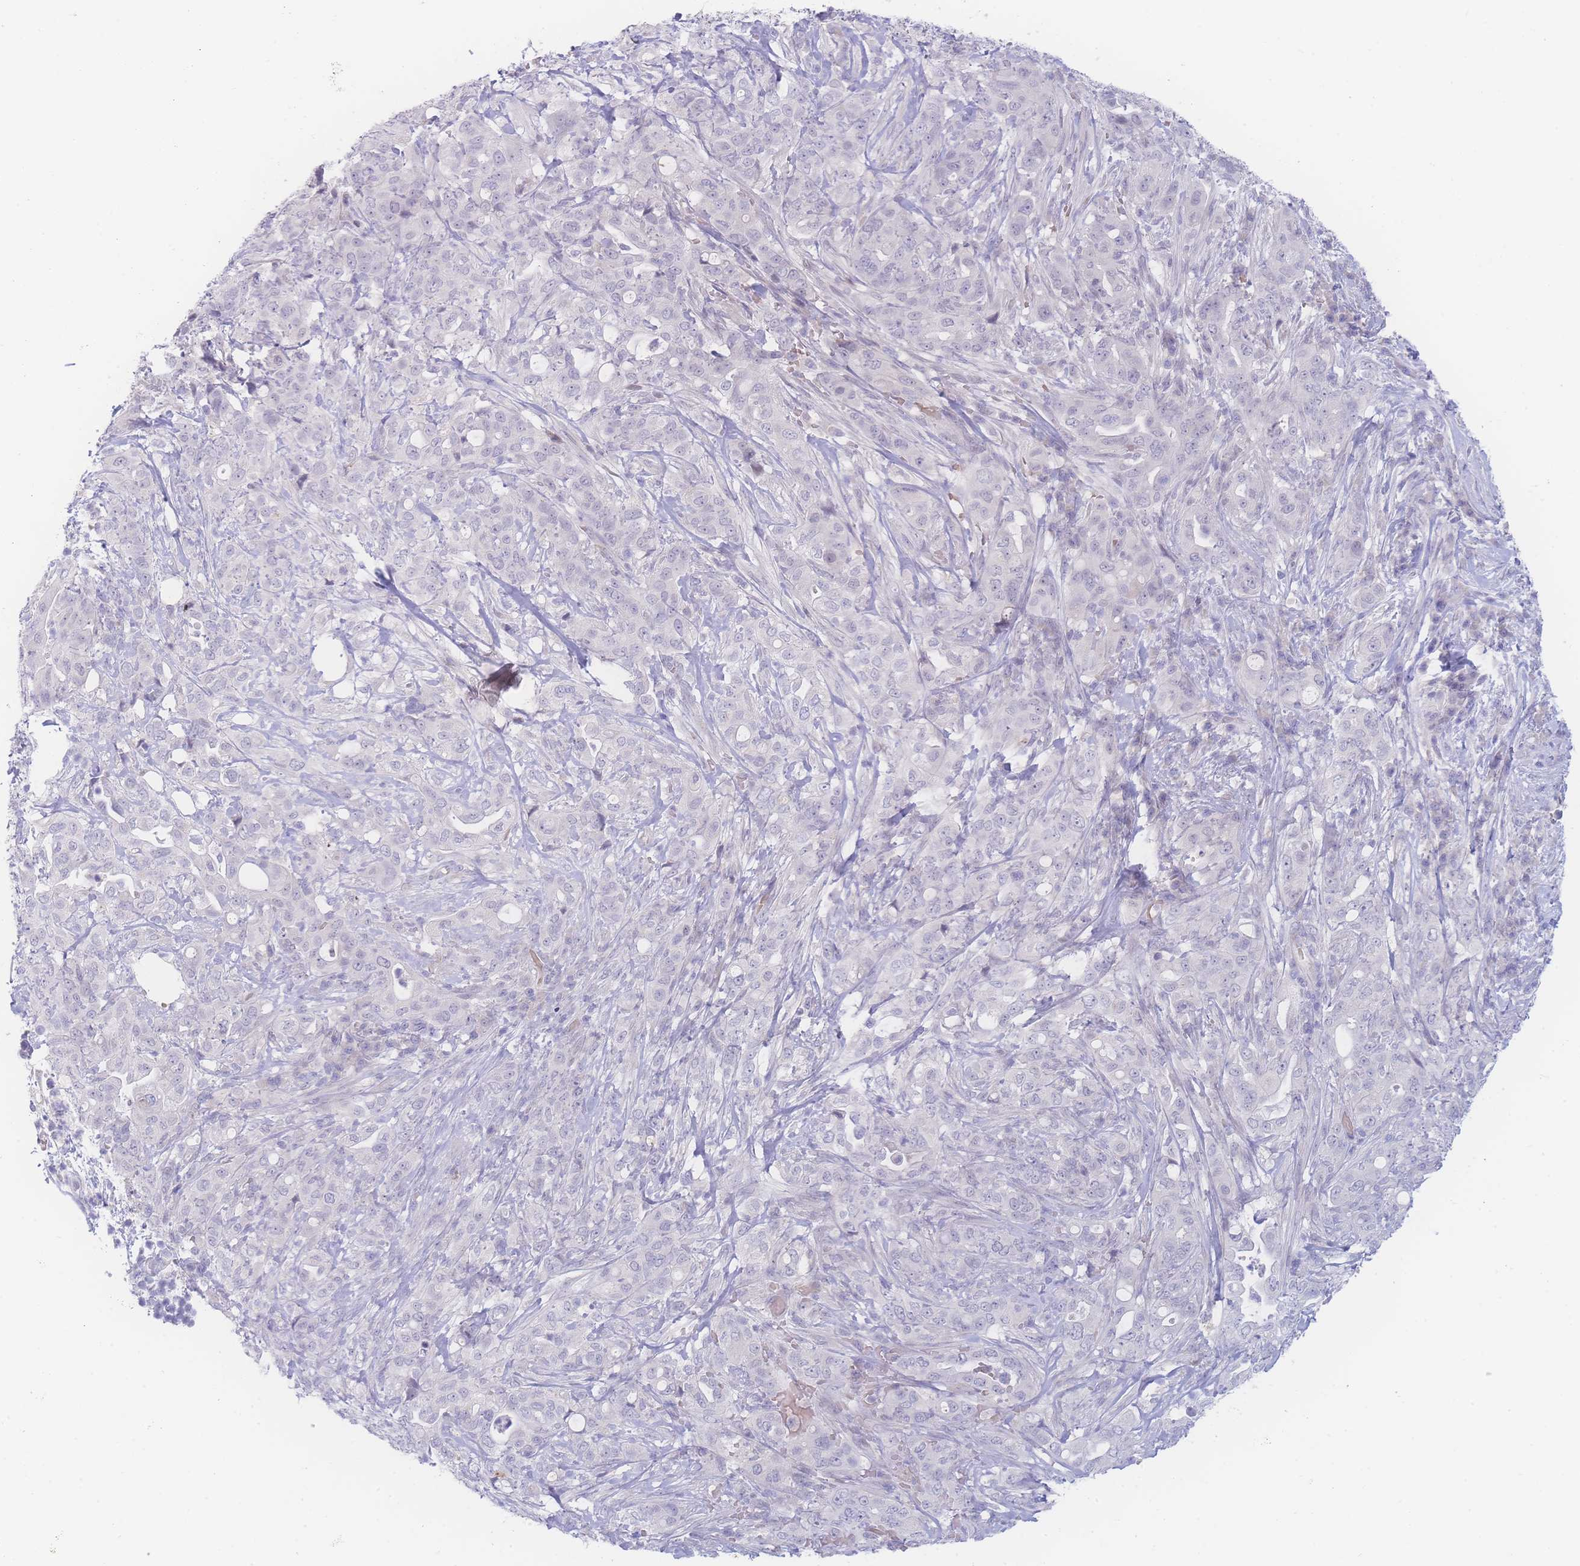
{"staining": {"intensity": "negative", "quantity": "none", "location": "none"}, "tissue": "pancreatic cancer", "cell_type": "Tumor cells", "image_type": "cancer", "snomed": [{"axis": "morphology", "description": "Normal tissue, NOS"}, {"axis": "morphology", "description": "Adenocarcinoma, NOS"}, {"axis": "topography", "description": "Lymph node"}, {"axis": "topography", "description": "Pancreas"}], "caption": "An image of adenocarcinoma (pancreatic) stained for a protein reveals no brown staining in tumor cells.", "gene": "PRSS22", "patient": {"sex": "female", "age": 67}}